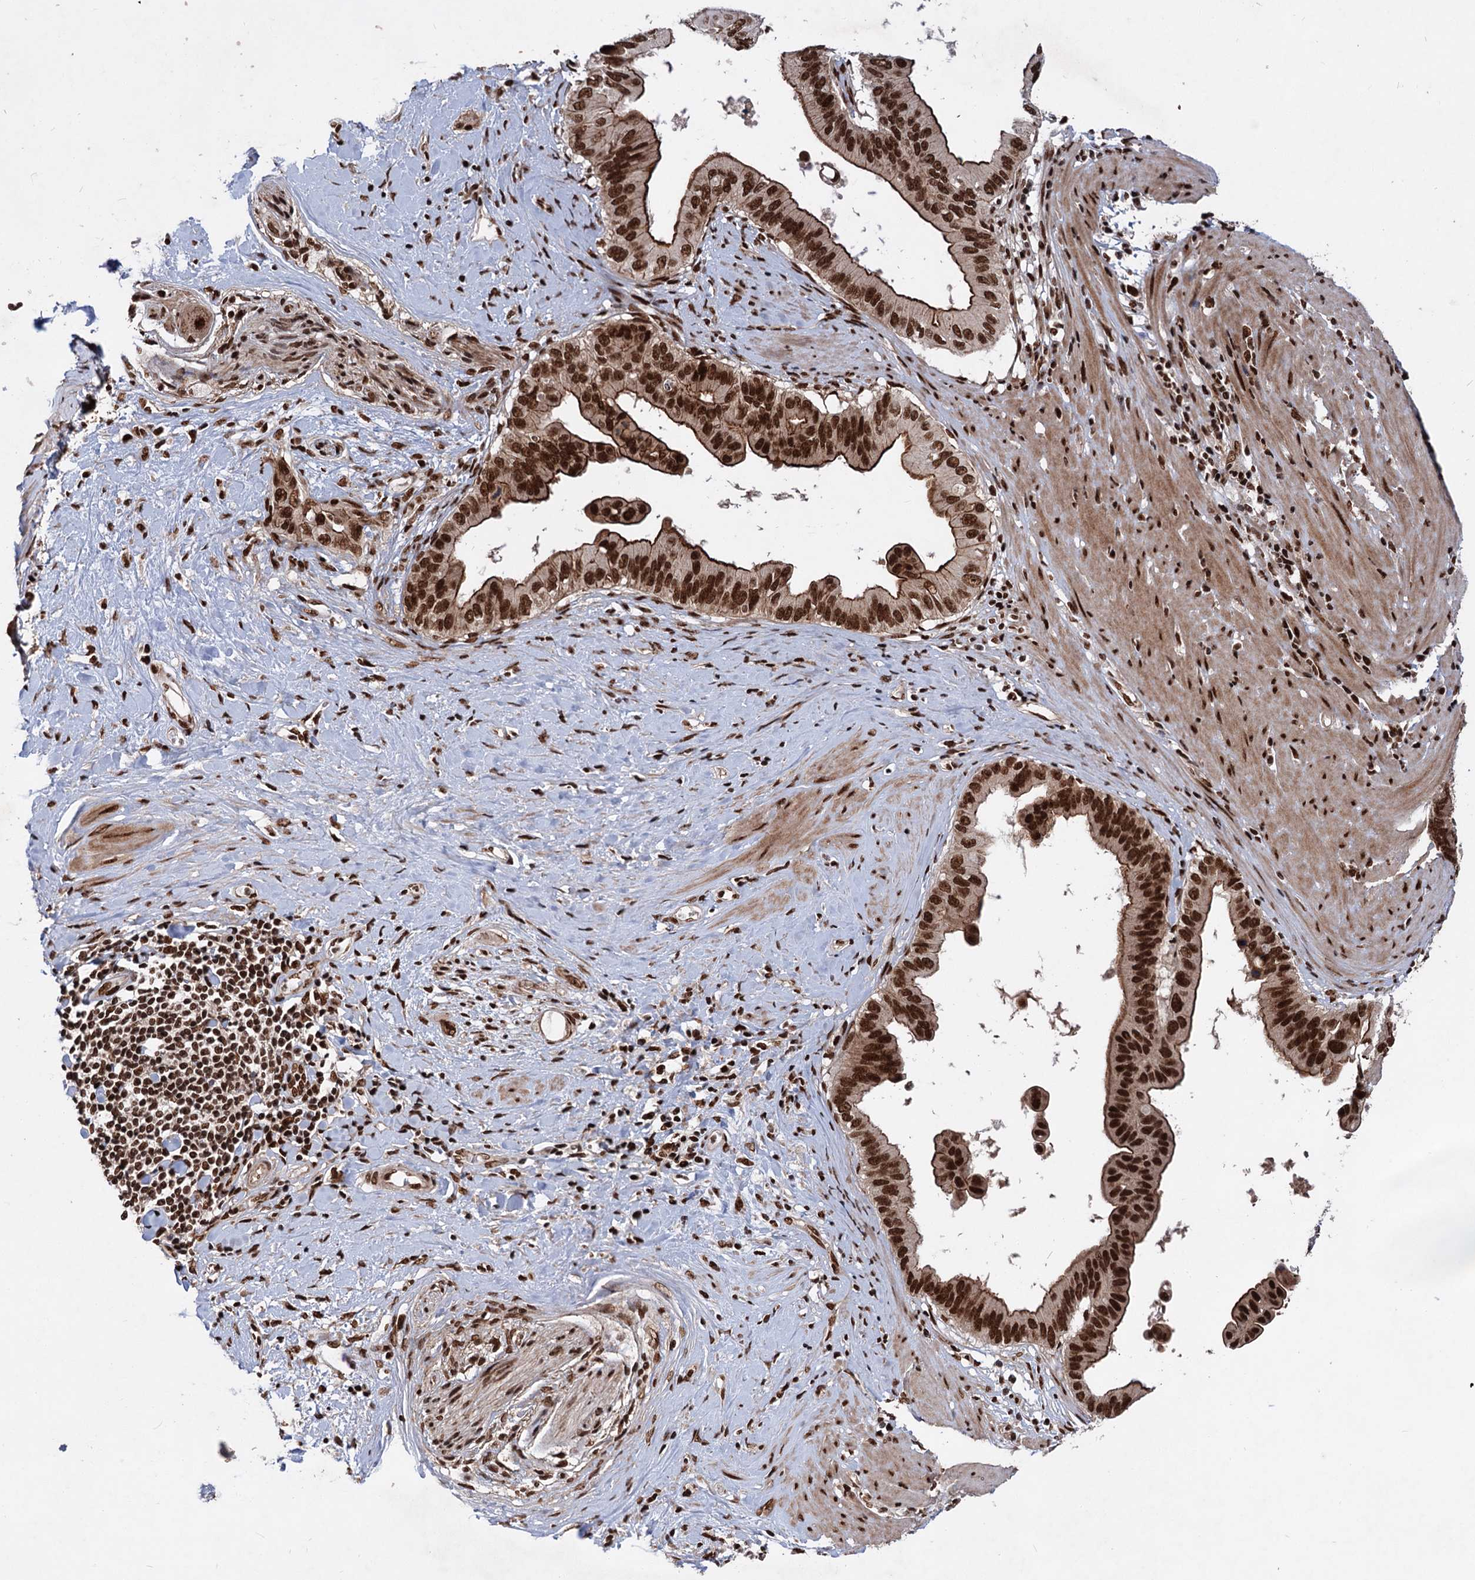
{"staining": {"intensity": "strong", "quantity": ">75%", "location": "cytoplasmic/membranous,nuclear"}, "tissue": "pancreatic cancer", "cell_type": "Tumor cells", "image_type": "cancer", "snomed": [{"axis": "morphology", "description": "Adenocarcinoma, NOS"}, {"axis": "topography", "description": "Pancreas"}], "caption": "Tumor cells display high levels of strong cytoplasmic/membranous and nuclear expression in about >75% of cells in pancreatic cancer (adenocarcinoma). Using DAB (3,3'-diaminobenzidine) (brown) and hematoxylin (blue) stains, captured at high magnification using brightfield microscopy.", "gene": "MAML1", "patient": {"sex": "female", "age": 56}}